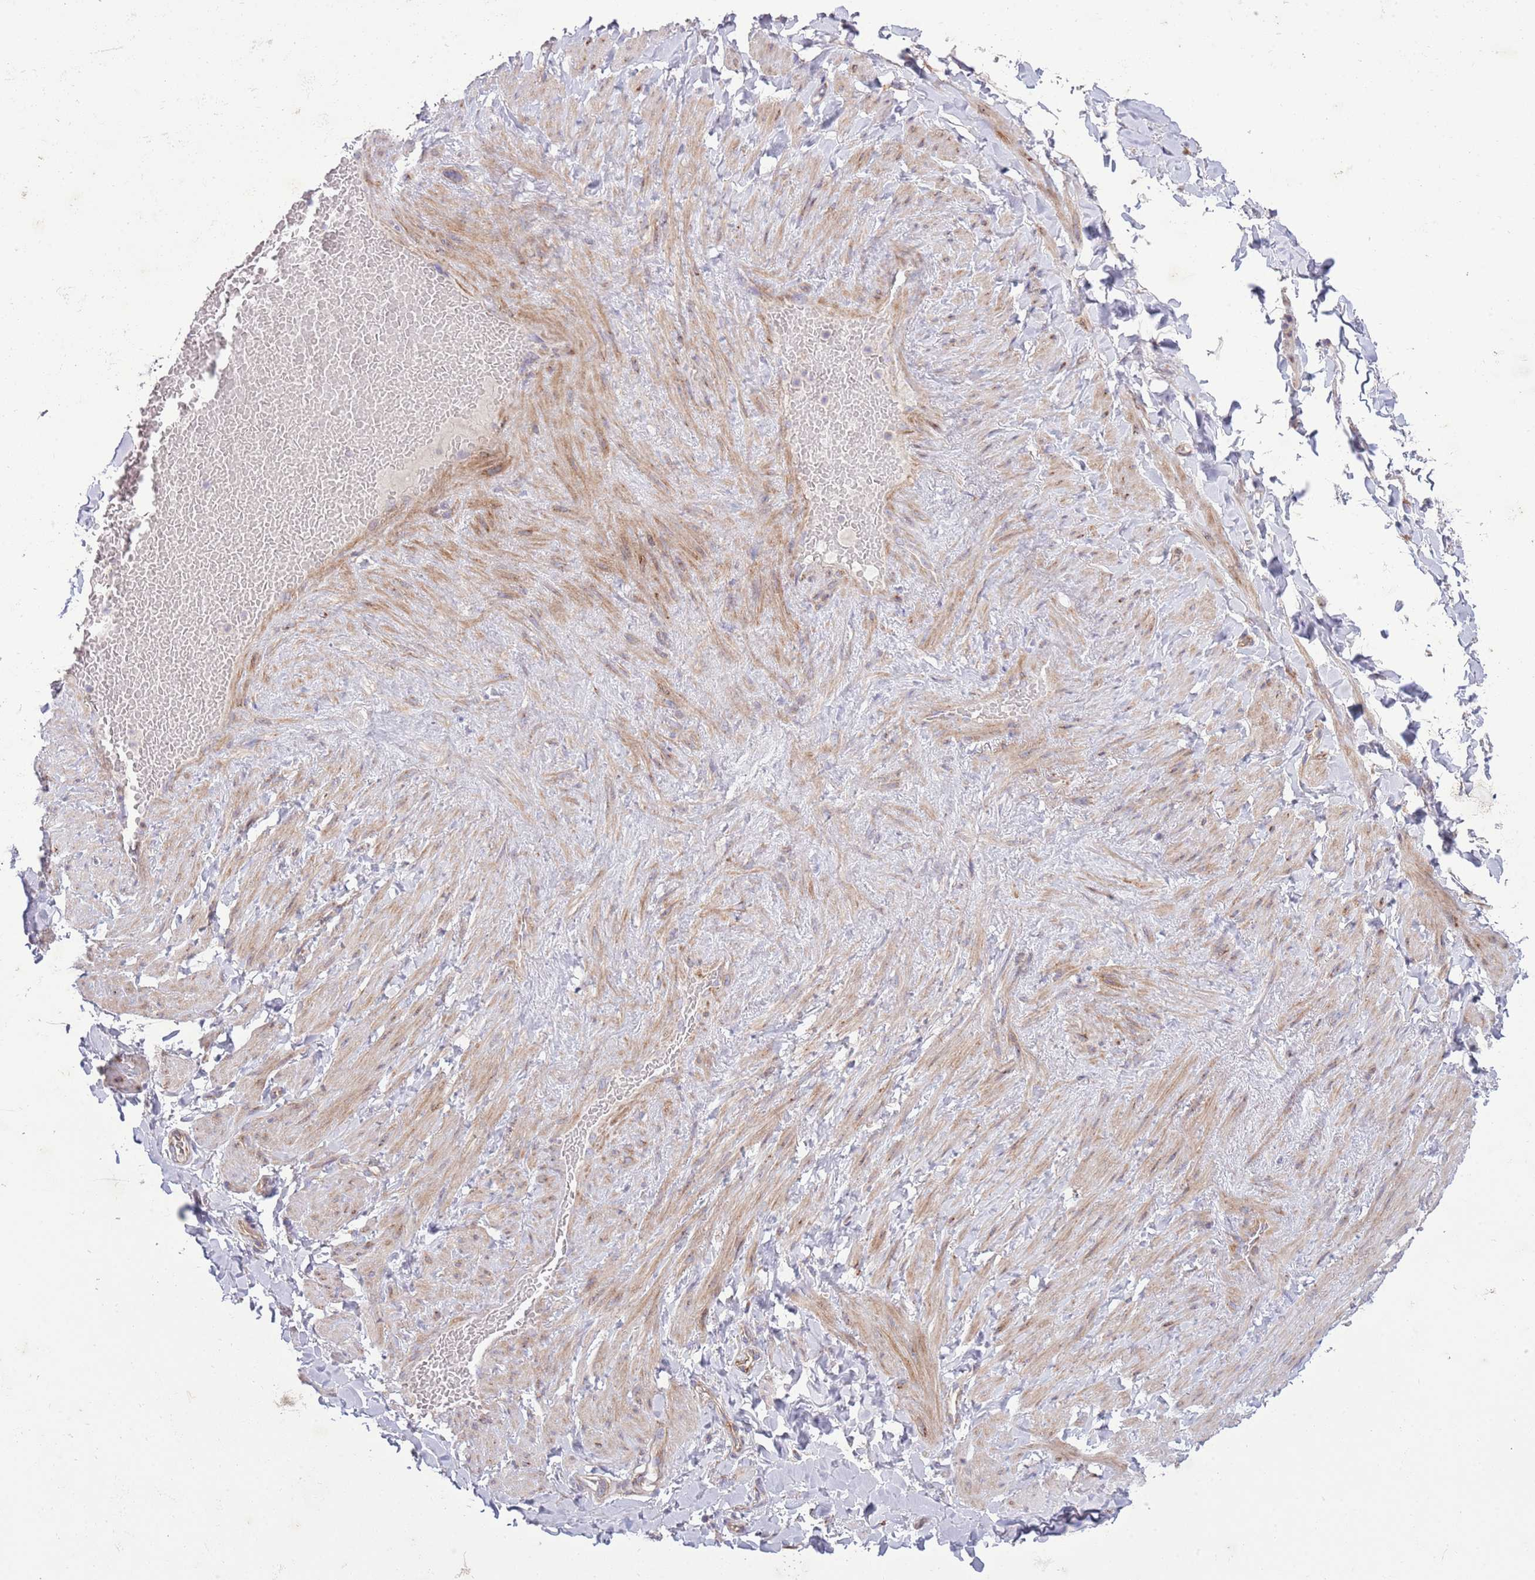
{"staining": {"intensity": "negative", "quantity": "none", "location": "none"}, "tissue": "adipose tissue", "cell_type": "Adipocytes", "image_type": "normal", "snomed": [{"axis": "morphology", "description": "Normal tissue, NOS"}, {"axis": "topography", "description": "Soft tissue"}, {"axis": "topography", "description": "Vascular tissue"}], "caption": "High magnification brightfield microscopy of normal adipose tissue stained with DAB (brown) and counterstained with hematoxylin (blue): adipocytes show no significant expression. (Brightfield microscopy of DAB IHC at high magnification).", "gene": "TOMM5", "patient": {"sex": "male", "age": 54}}